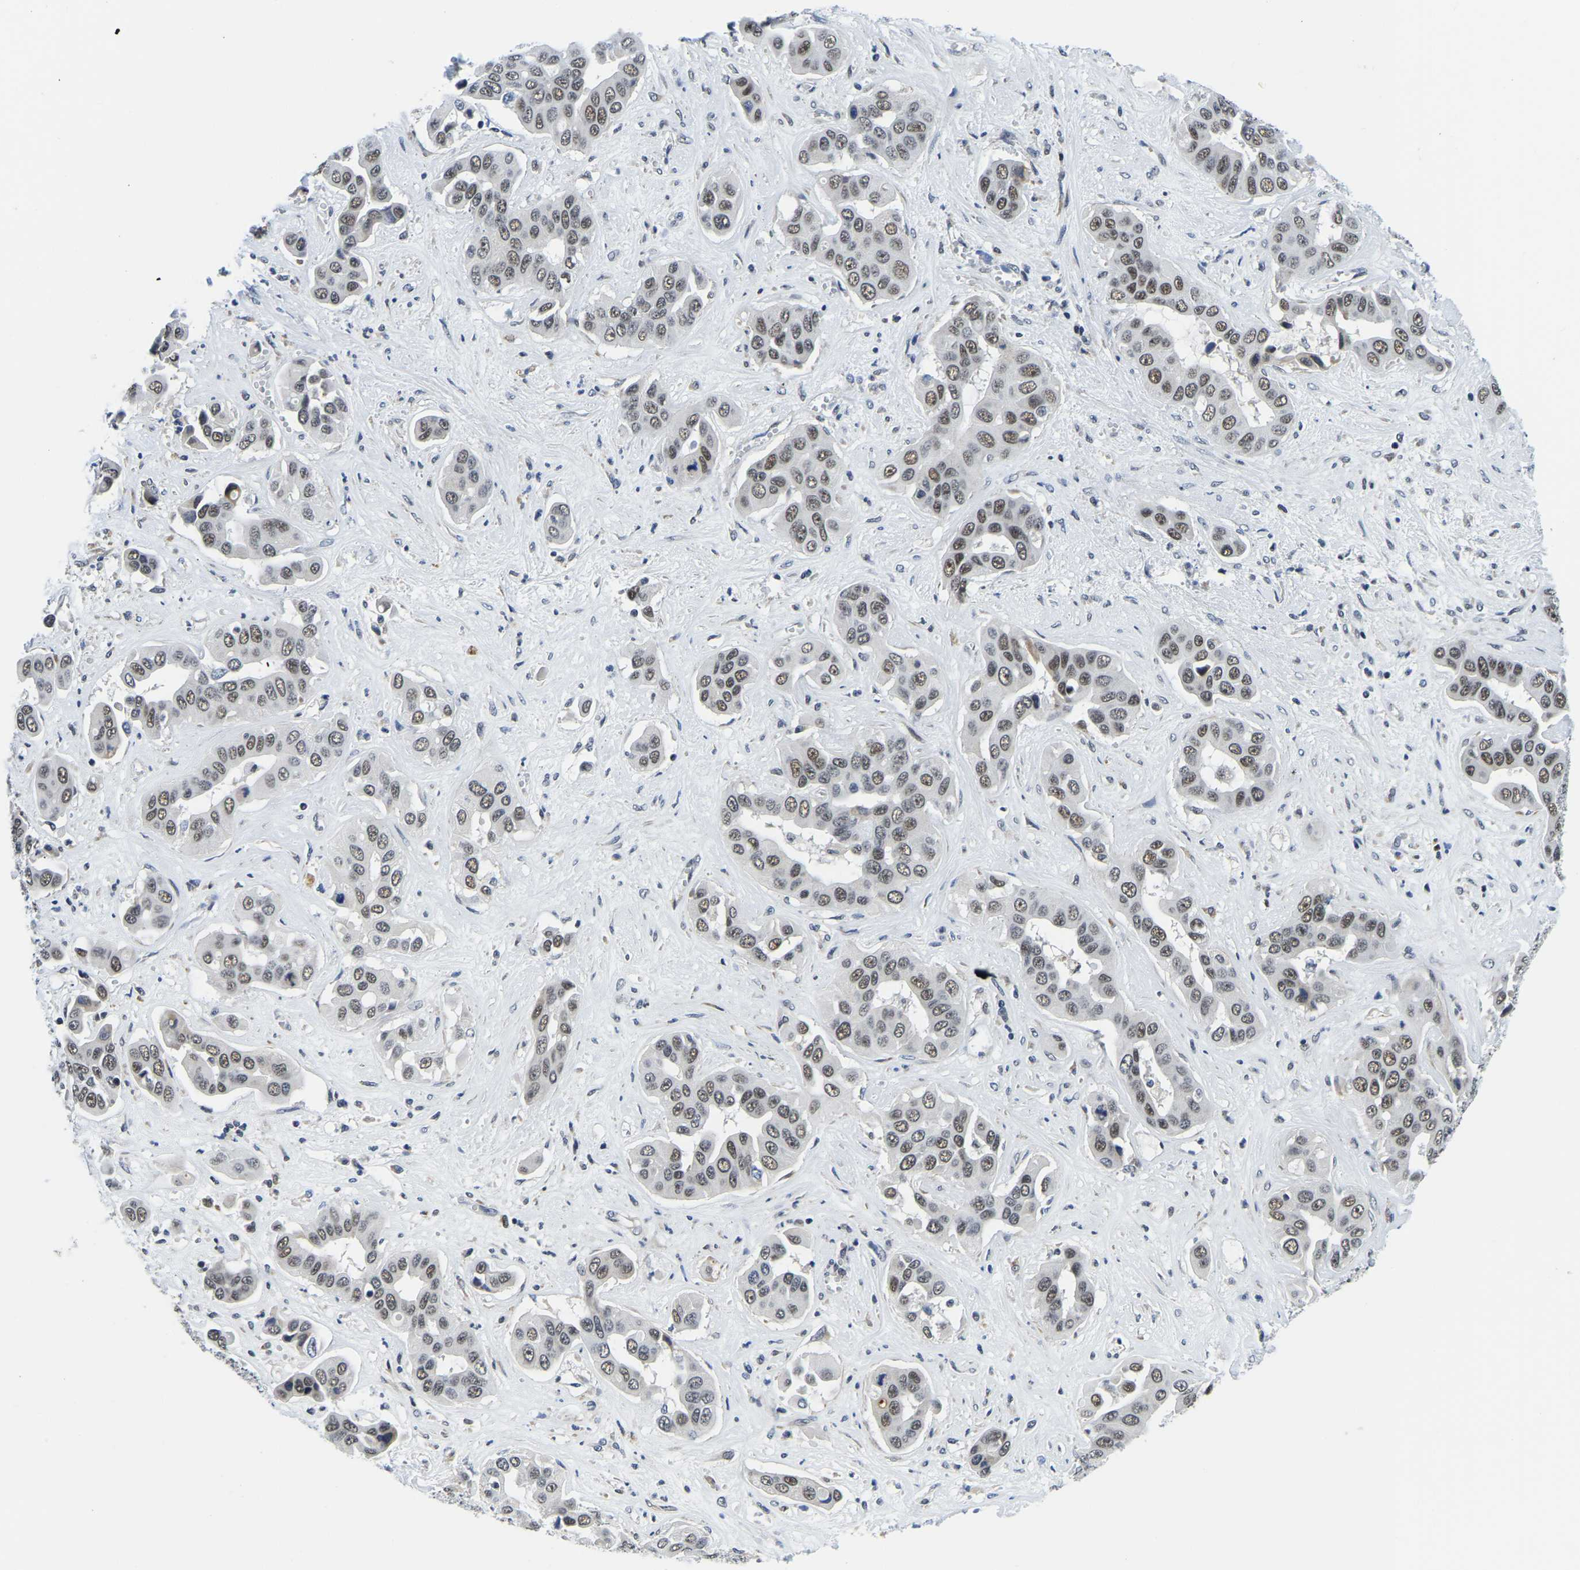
{"staining": {"intensity": "weak", "quantity": ">75%", "location": "nuclear"}, "tissue": "liver cancer", "cell_type": "Tumor cells", "image_type": "cancer", "snomed": [{"axis": "morphology", "description": "Cholangiocarcinoma"}, {"axis": "topography", "description": "Liver"}], "caption": "A histopathology image of liver cholangiocarcinoma stained for a protein displays weak nuclear brown staining in tumor cells.", "gene": "POLDIP3", "patient": {"sex": "female", "age": 52}}